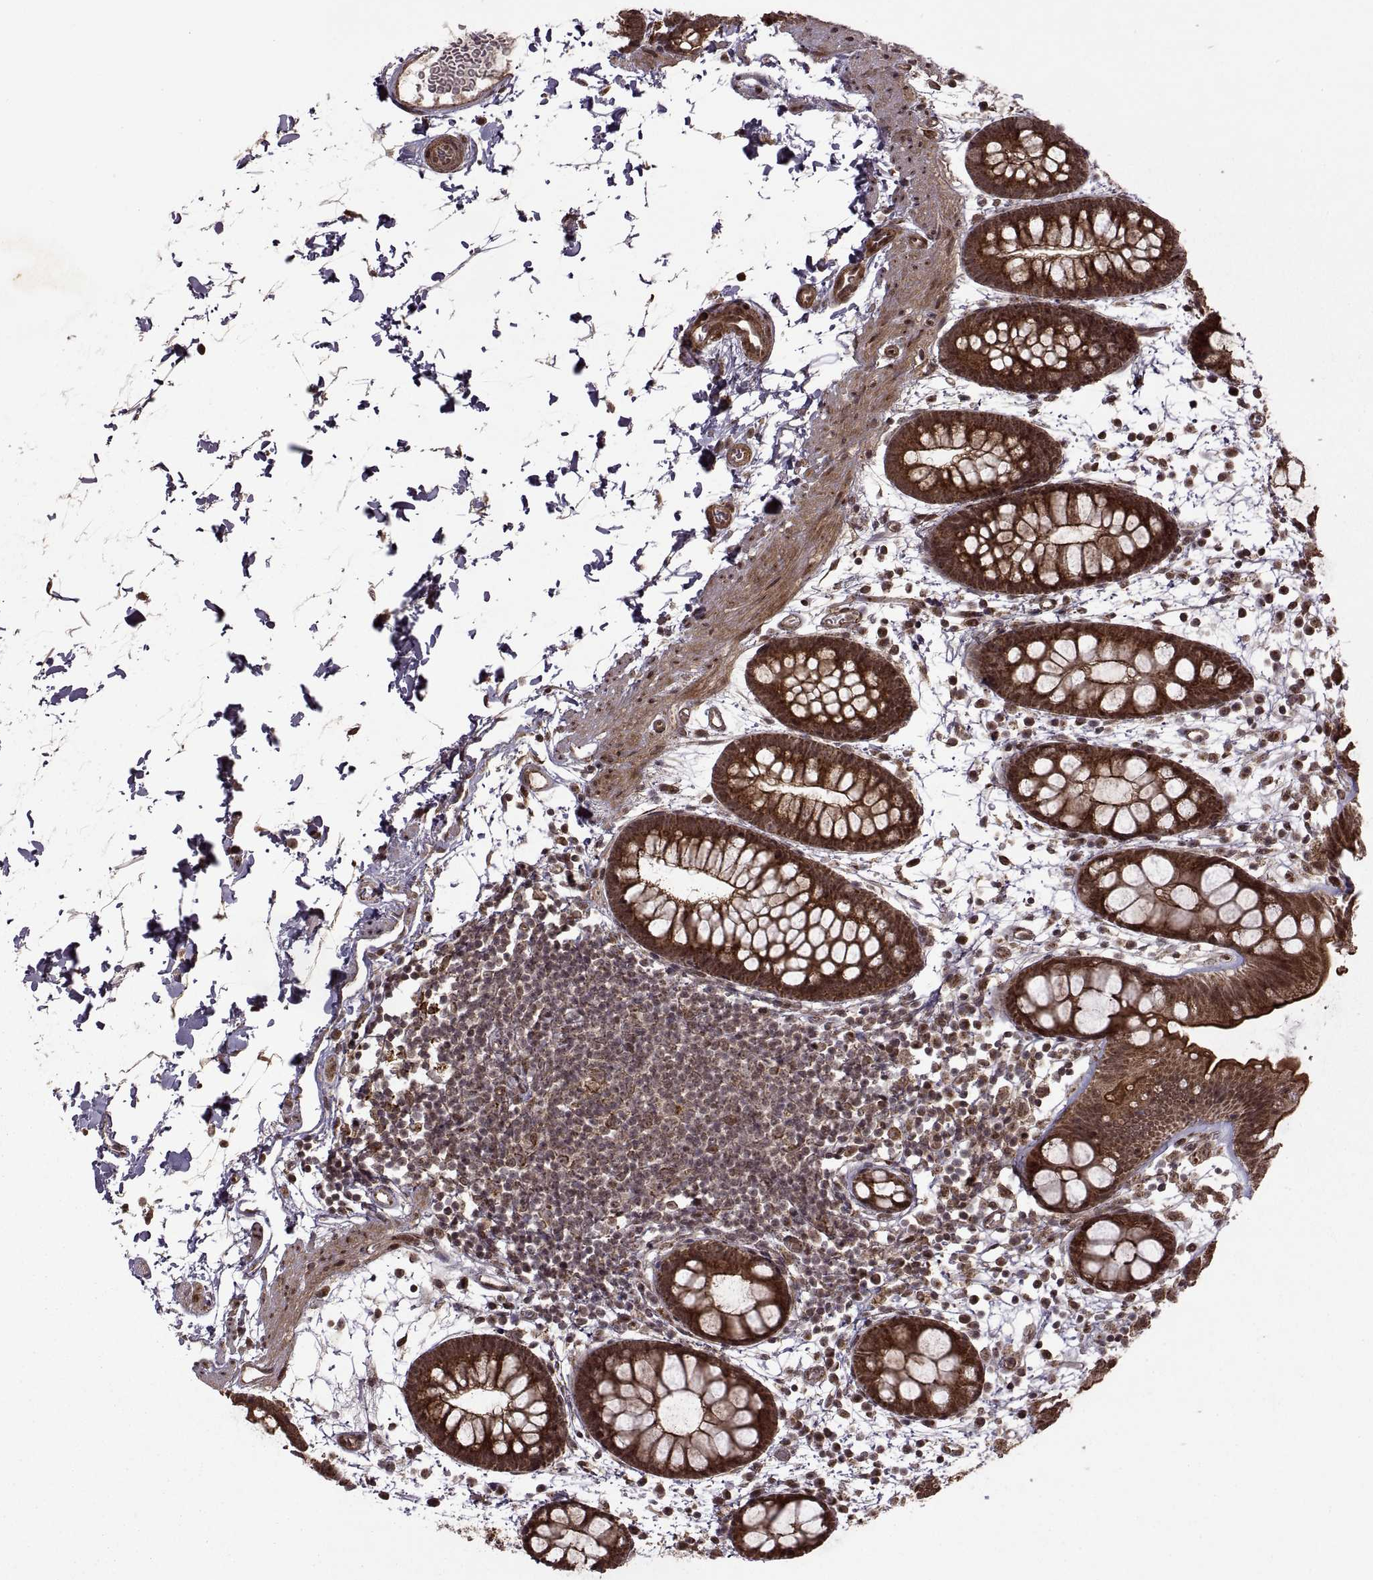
{"staining": {"intensity": "strong", "quantity": ">75%", "location": "cytoplasmic/membranous"}, "tissue": "rectum", "cell_type": "Glandular cells", "image_type": "normal", "snomed": [{"axis": "morphology", "description": "Normal tissue, NOS"}, {"axis": "topography", "description": "Rectum"}], "caption": "Strong cytoplasmic/membranous staining for a protein is present in approximately >75% of glandular cells of normal rectum using immunohistochemistry.", "gene": "PTOV1", "patient": {"sex": "male", "age": 57}}